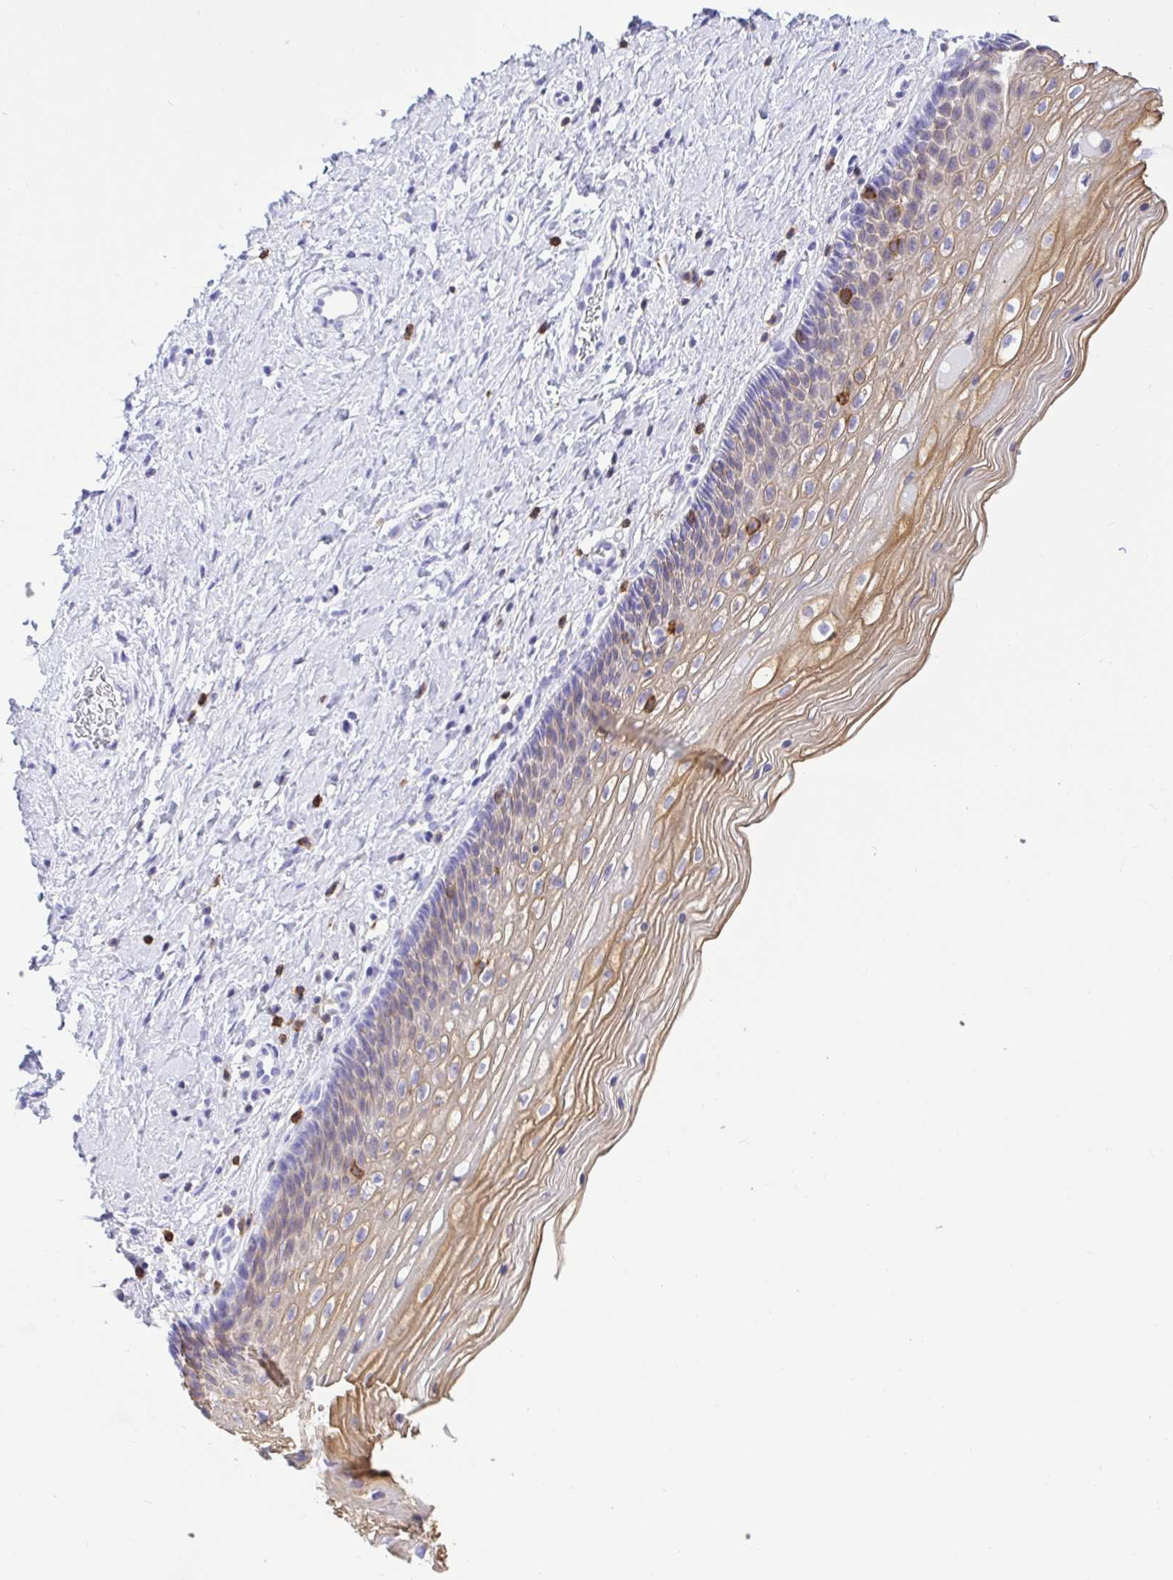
{"staining": {"intensity": "negative", "quantity": "none", "location": "none"}, "tissue": "cervix", "cell_type": "Glandular cells", "image_type": "normal", "snomed": [{"axis": "morphology", "description": "Normal tissue, NOS"}, {"axis": "topography", "description": "Cervix"}], "caption": "The histopathology image exhibits no staining of glandular cells in unremarkable cervix. (Stains: DAB immunohistochemistry with hematoxylin counter stain, Microscopy: brightfield microscopy at high magnification).", "gene": "CD5", "patient": {"sex": "female", "age": 34}}